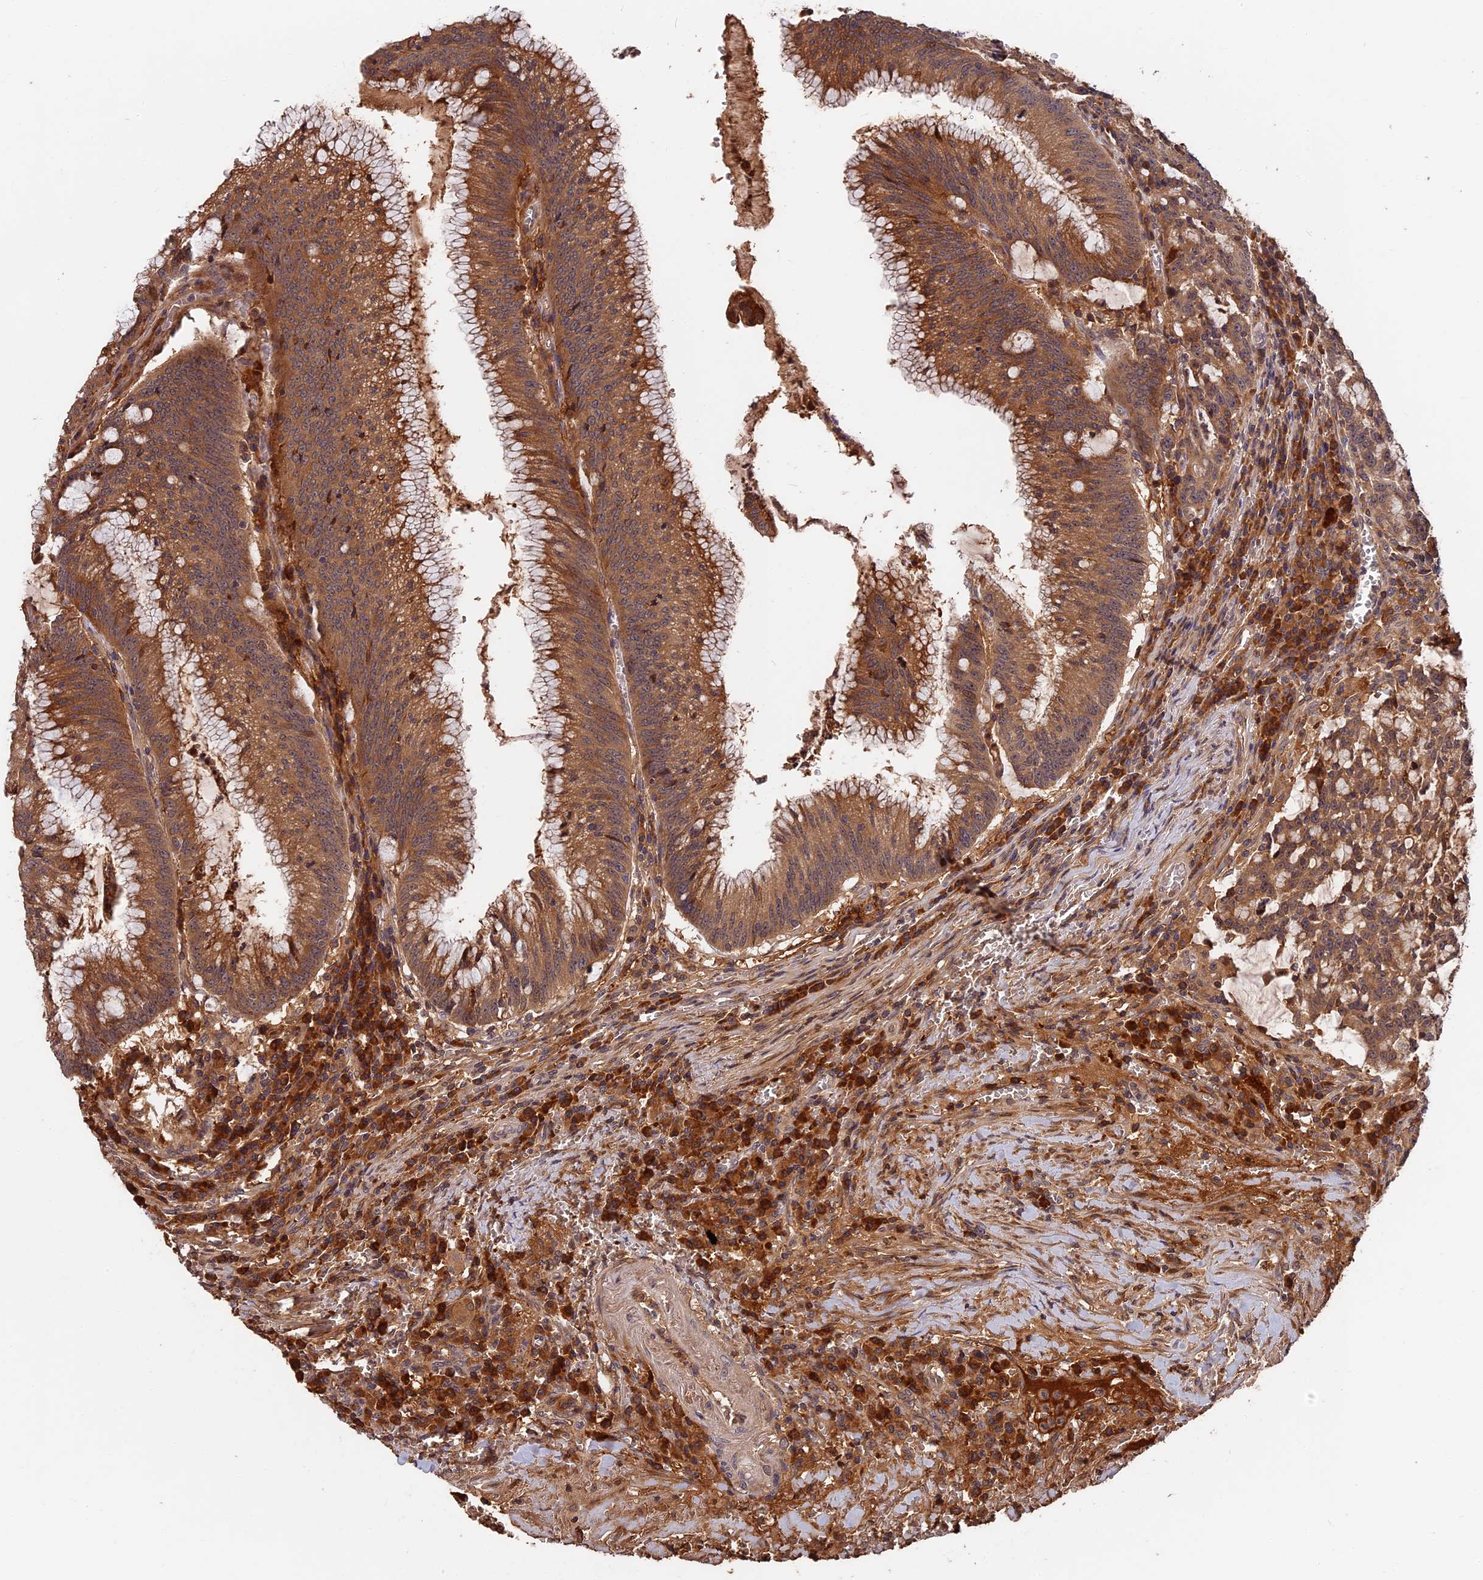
{"staining": {"intensity": "moderate", "quantity": ">75%", "location": "cytoplasmic/membranous"}, "tissue": "colorectal cancer", "cell_type": "Tumor cells", "image_type": "cancer", "snomed": [{"axis": "morphology", "description": "Adenocarcinoma, NOS"}, {"axis": "topography", "description": "Rectum"}], "caption": "Colorectal cancer (adenocarcinoma) stained with DAB immunohistochemistry (IHC) exhibits medium levels of moderate cytoplasmic/membranous expression in about >75% of tumor cells.", "gene": "ITIH1", "patient": {"sex": "female", "age": 77}}